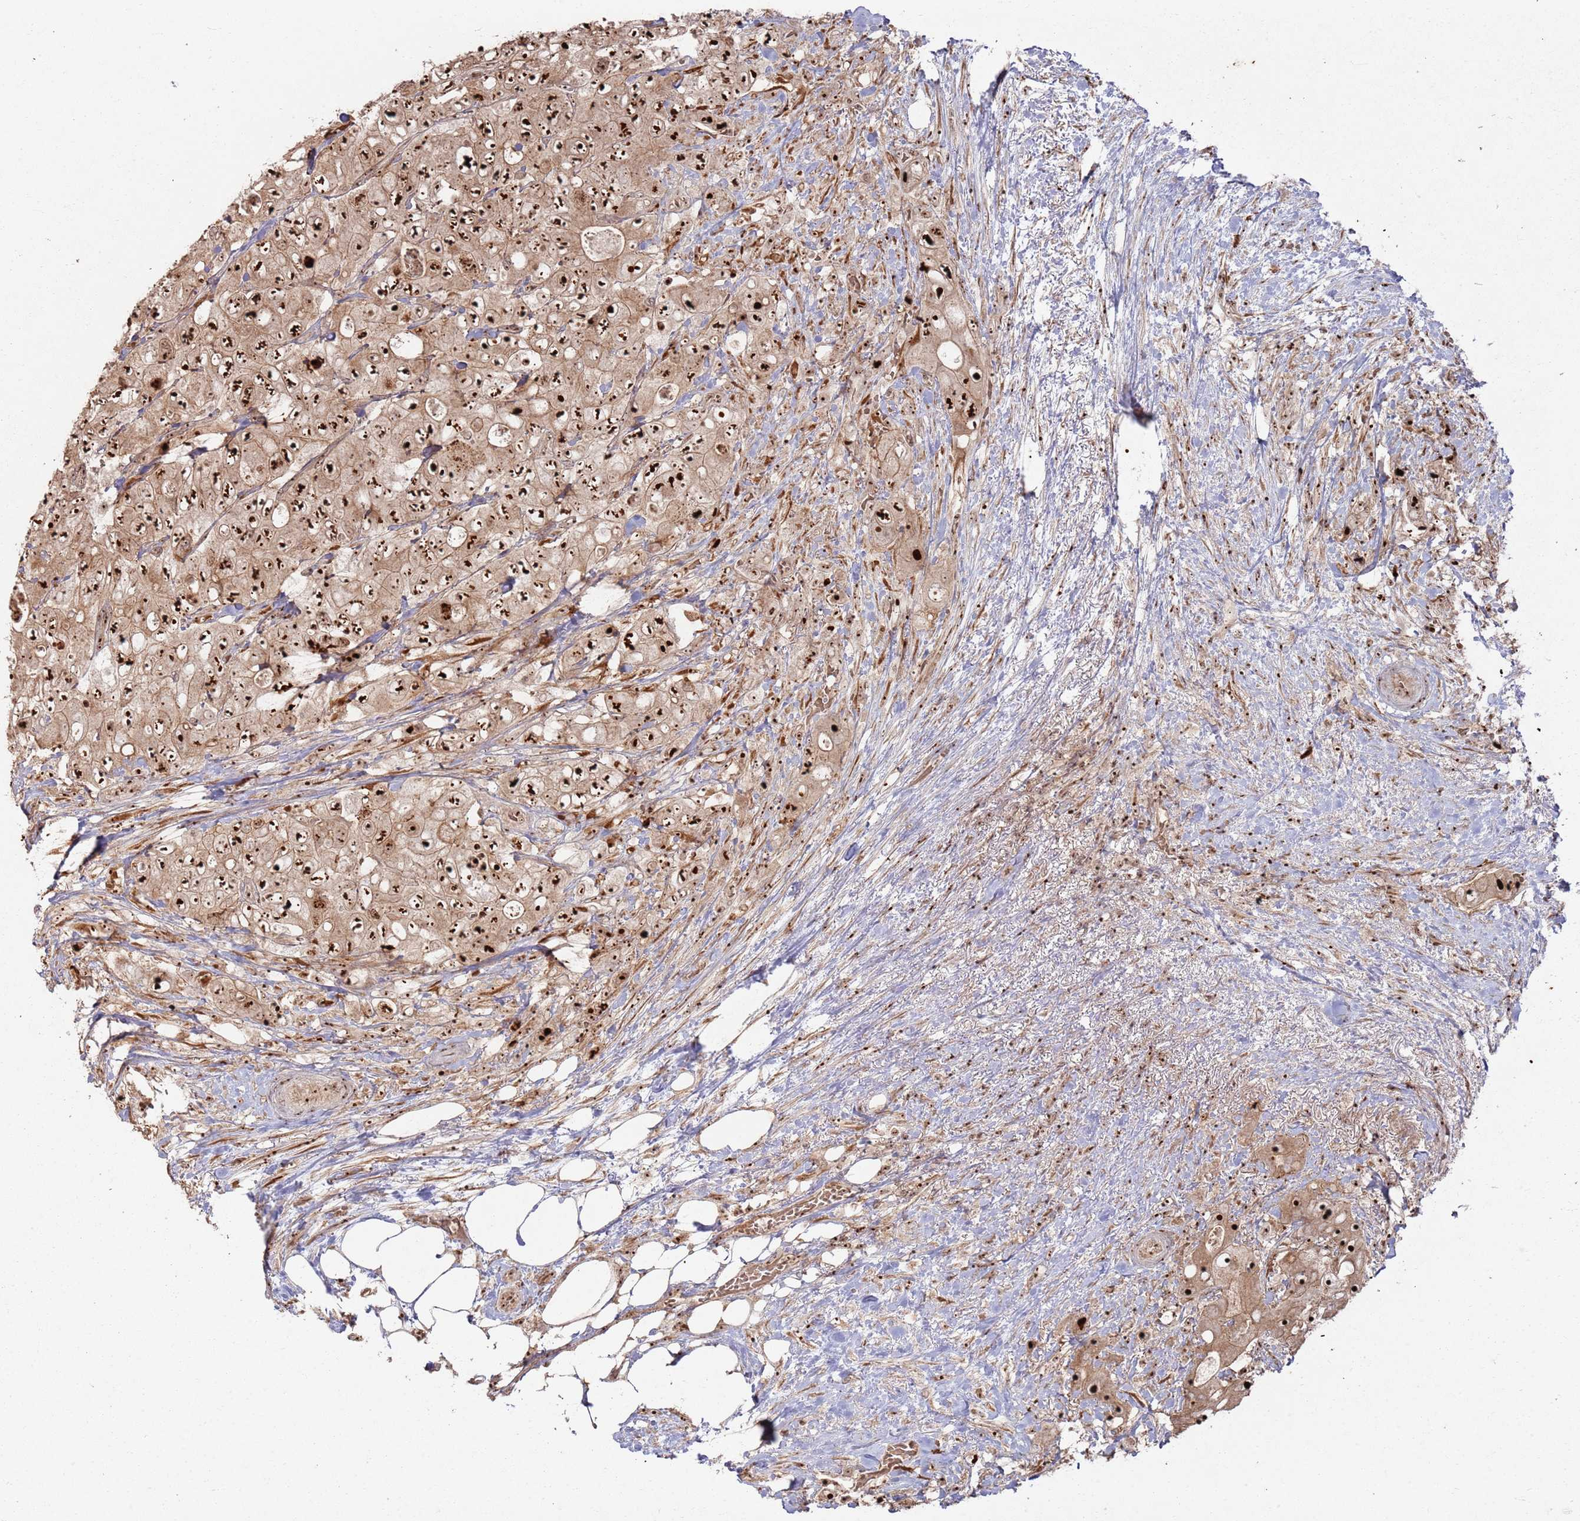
{"staining": {"intensity": "strong", "quantity": ">75%", "location": "nuclear"}, "tissue": "colorectal cancer", "cell_type": "Tumor cells", "image_type": "cancer", "snomed": [{"axis": "morphology", "description": "Adenocarcinoma, NOS"}, {"axis": "topography", "description": "Colon"}], "caption": "About >75% of tumor cells in human colorectal adenocarcinoma display strong nuclear protein staining as visualized by brown immunohistochemical staining.", "gene": "UTP11", "patient": {"sex": "female", "age": 46}}